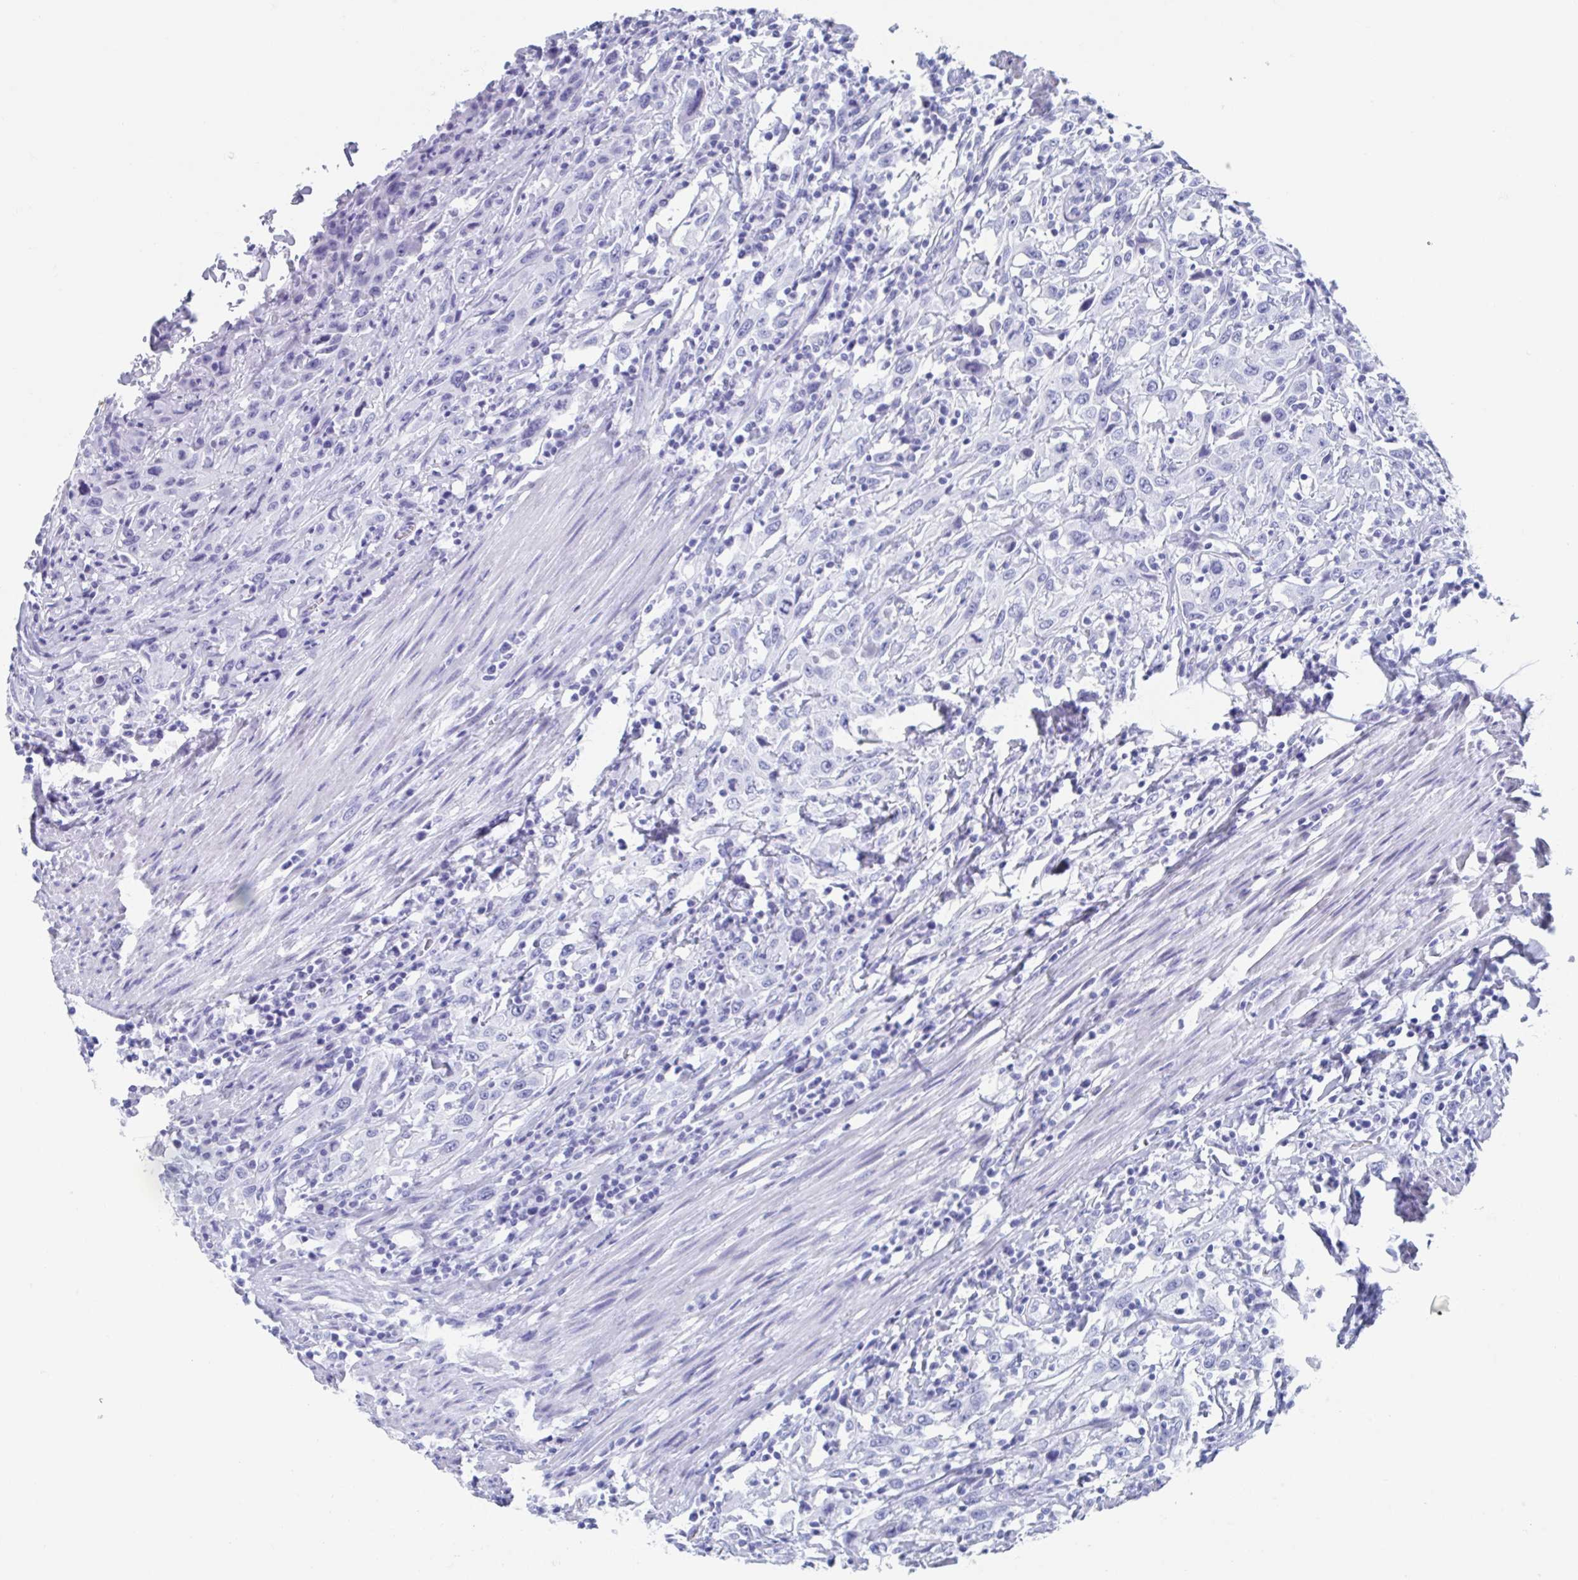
{"staining": {"intensity": "negative", "quantity": "none", "location": "none"}, "tissue": "urothelial cancer", "cell_type": "Tumor cells", "image_type": "cancer", "snomed": [{"axis": "morphology", "description": "Urothelial carcinoma, High grade"}, {"axis": "topography", "description": "Urinary bladder"}], "caption": "Human urothelial cancer stained for a protein using immunohistochemistry displays no positivity in tumor cells.", "gene": "C10orf53", "patient": {"sex": "male", "age": 61}}